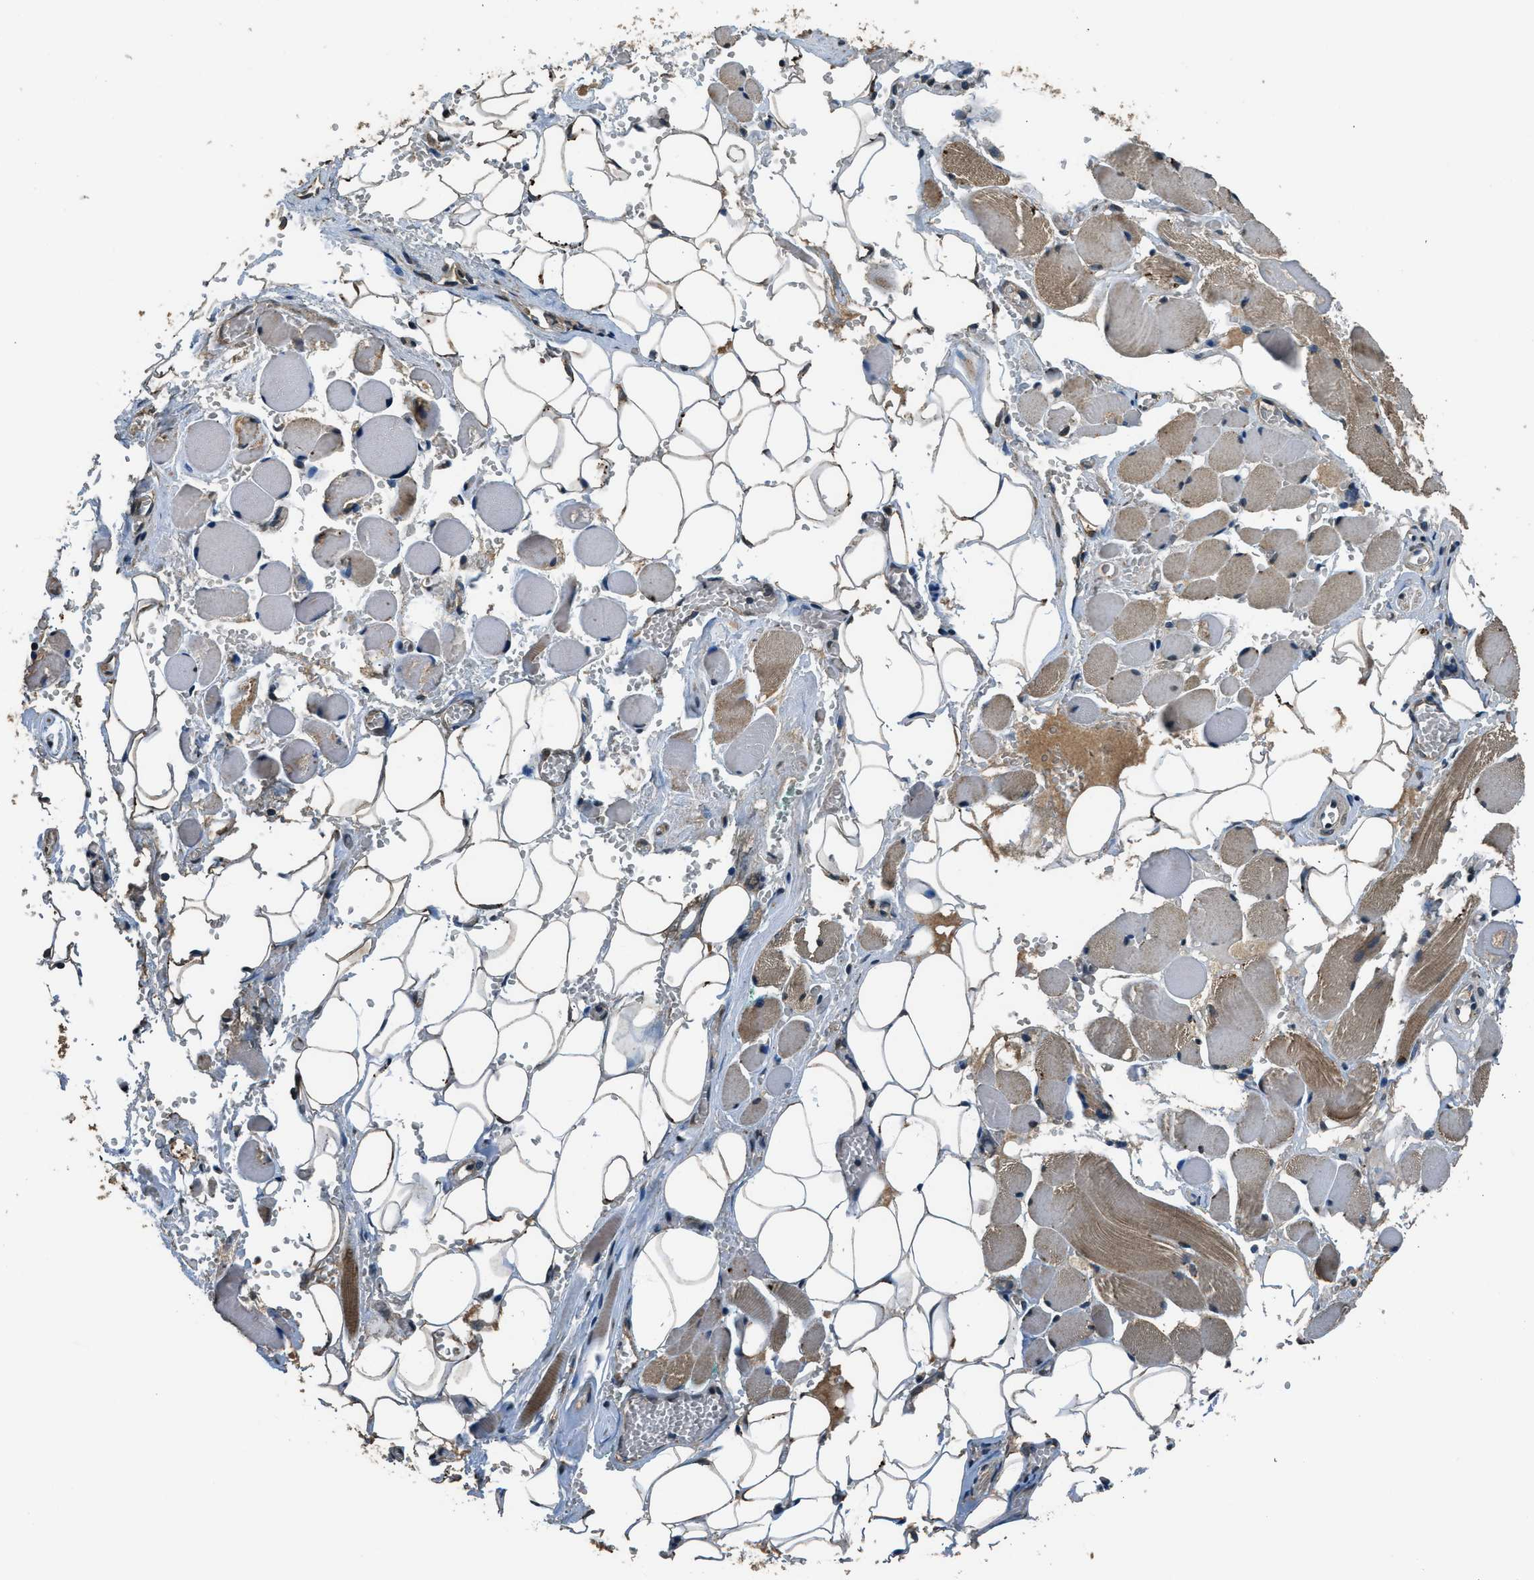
{"staining": {"intensity": "moderate", "quantity": ">75%", "location": "cytoplasmic/membranous"}, "tissue": "adipose tissue", "cell_type": "Adipocytes", "image_type": "normal", "snomed": [{"axis": "morphology", "description": "Squamous cell carcinoma, NOS"}, {"axis": "topography", "description": "Oral tissue"}, {"axis": "topography", "description": "Head-Neck"}], "caption": "Adipocytes display medium levels of moderate cytoplasmic/membranous staining in approximately >75% of cells in unremarkable human adipose tissue.", "gene": "SALL3", "patient": {"sex": "female", "age": 50}}